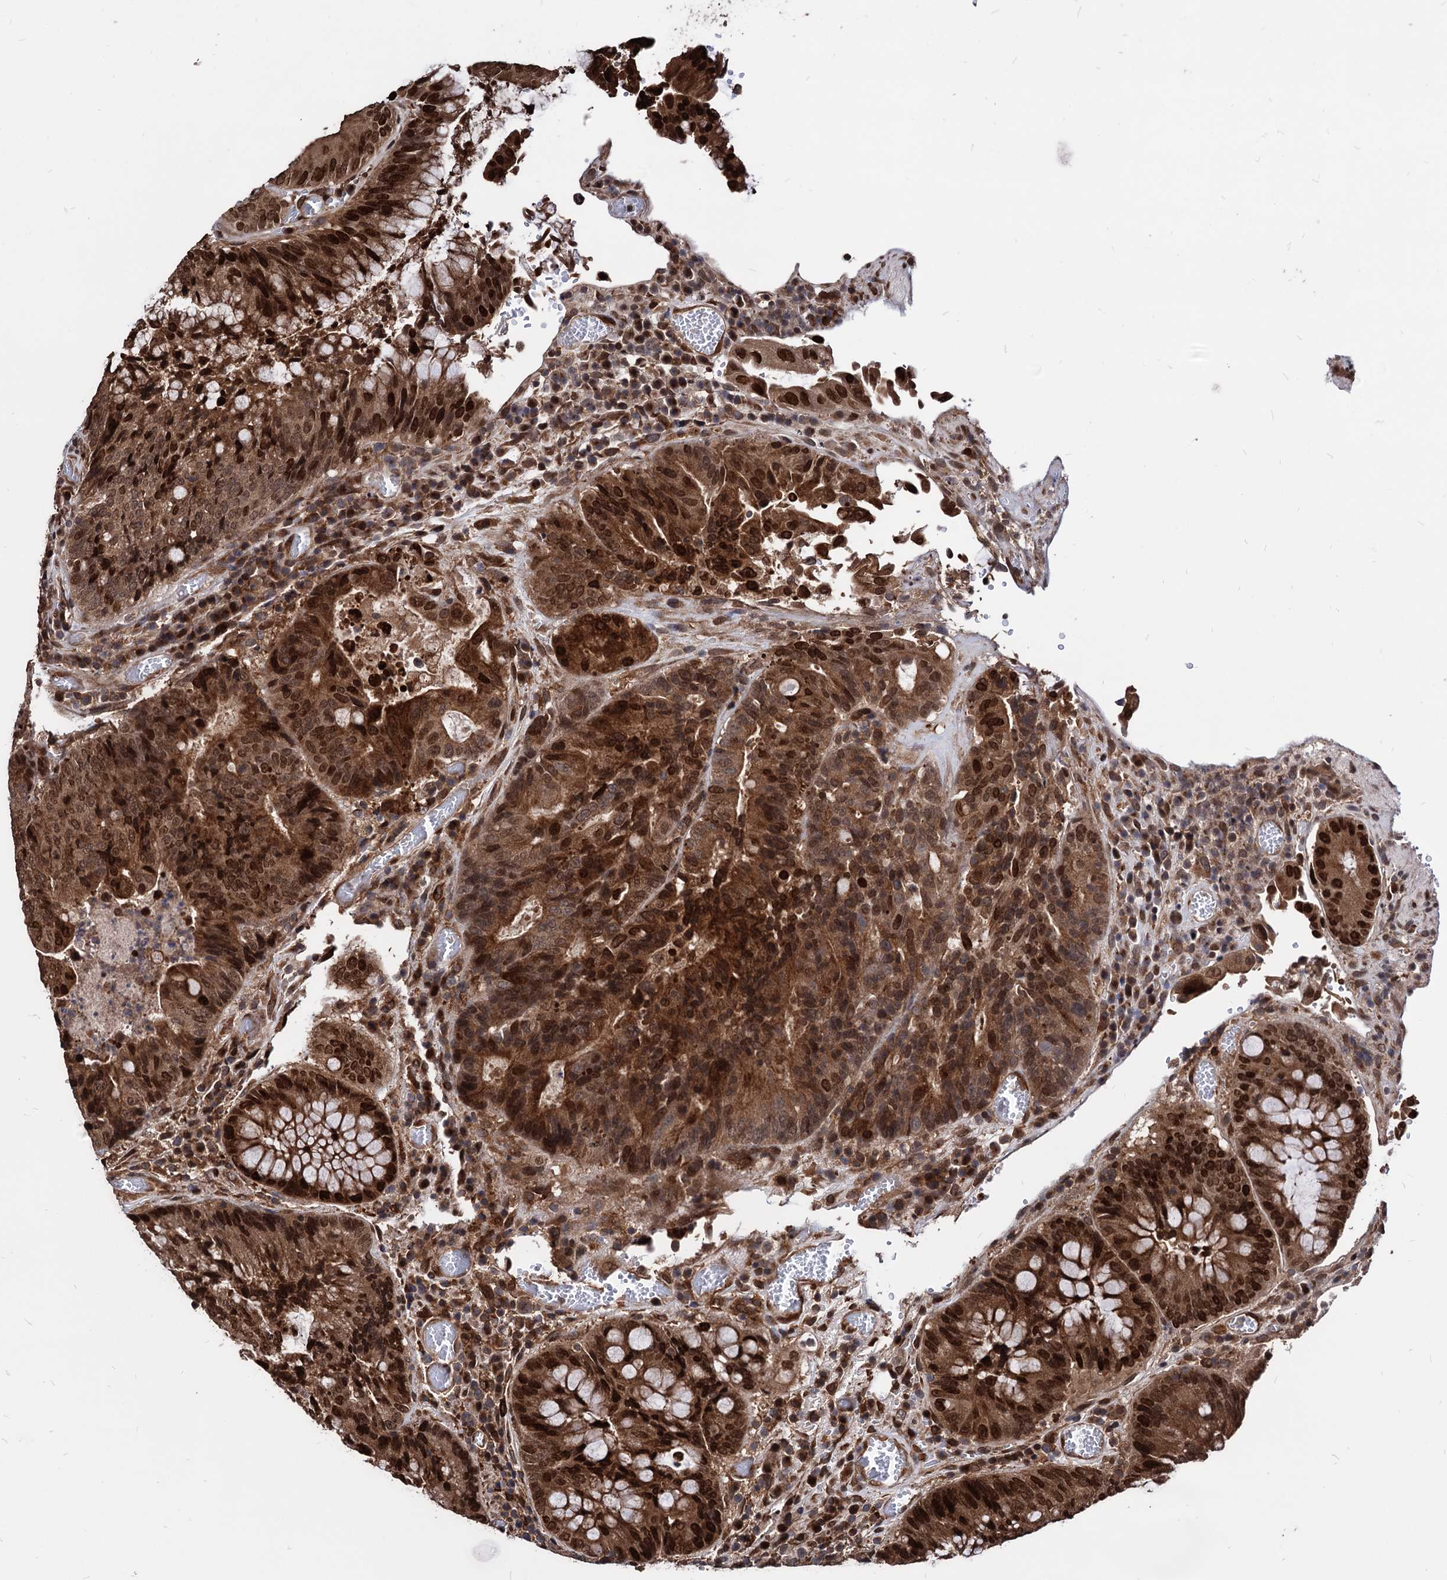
{"staining": {"intensity": "strong", "quantity": ">75%", "location": "cytoplasmic/membranous,nuclear"}, "tissue": "colorectal cancer", "cell_type": "Tumor cells", "image_type": "cancer", "snomed": [{"axis": "morphology", "description": "Adenocarcinoma, NOS"}, {"axis": "topography", "description": "Rectum"}], "caption": "Colorectal cancer (adenocarcinoma) stained for a protein demonstrates strong cytoplasmic/membranous and nuclear positivity in tumor cells. Immunohistochemistry stains the protein in brown and the nuclei are stained blue.", "gene": "ANKRD12", "patient": {"sex": "male", "age": 69}}